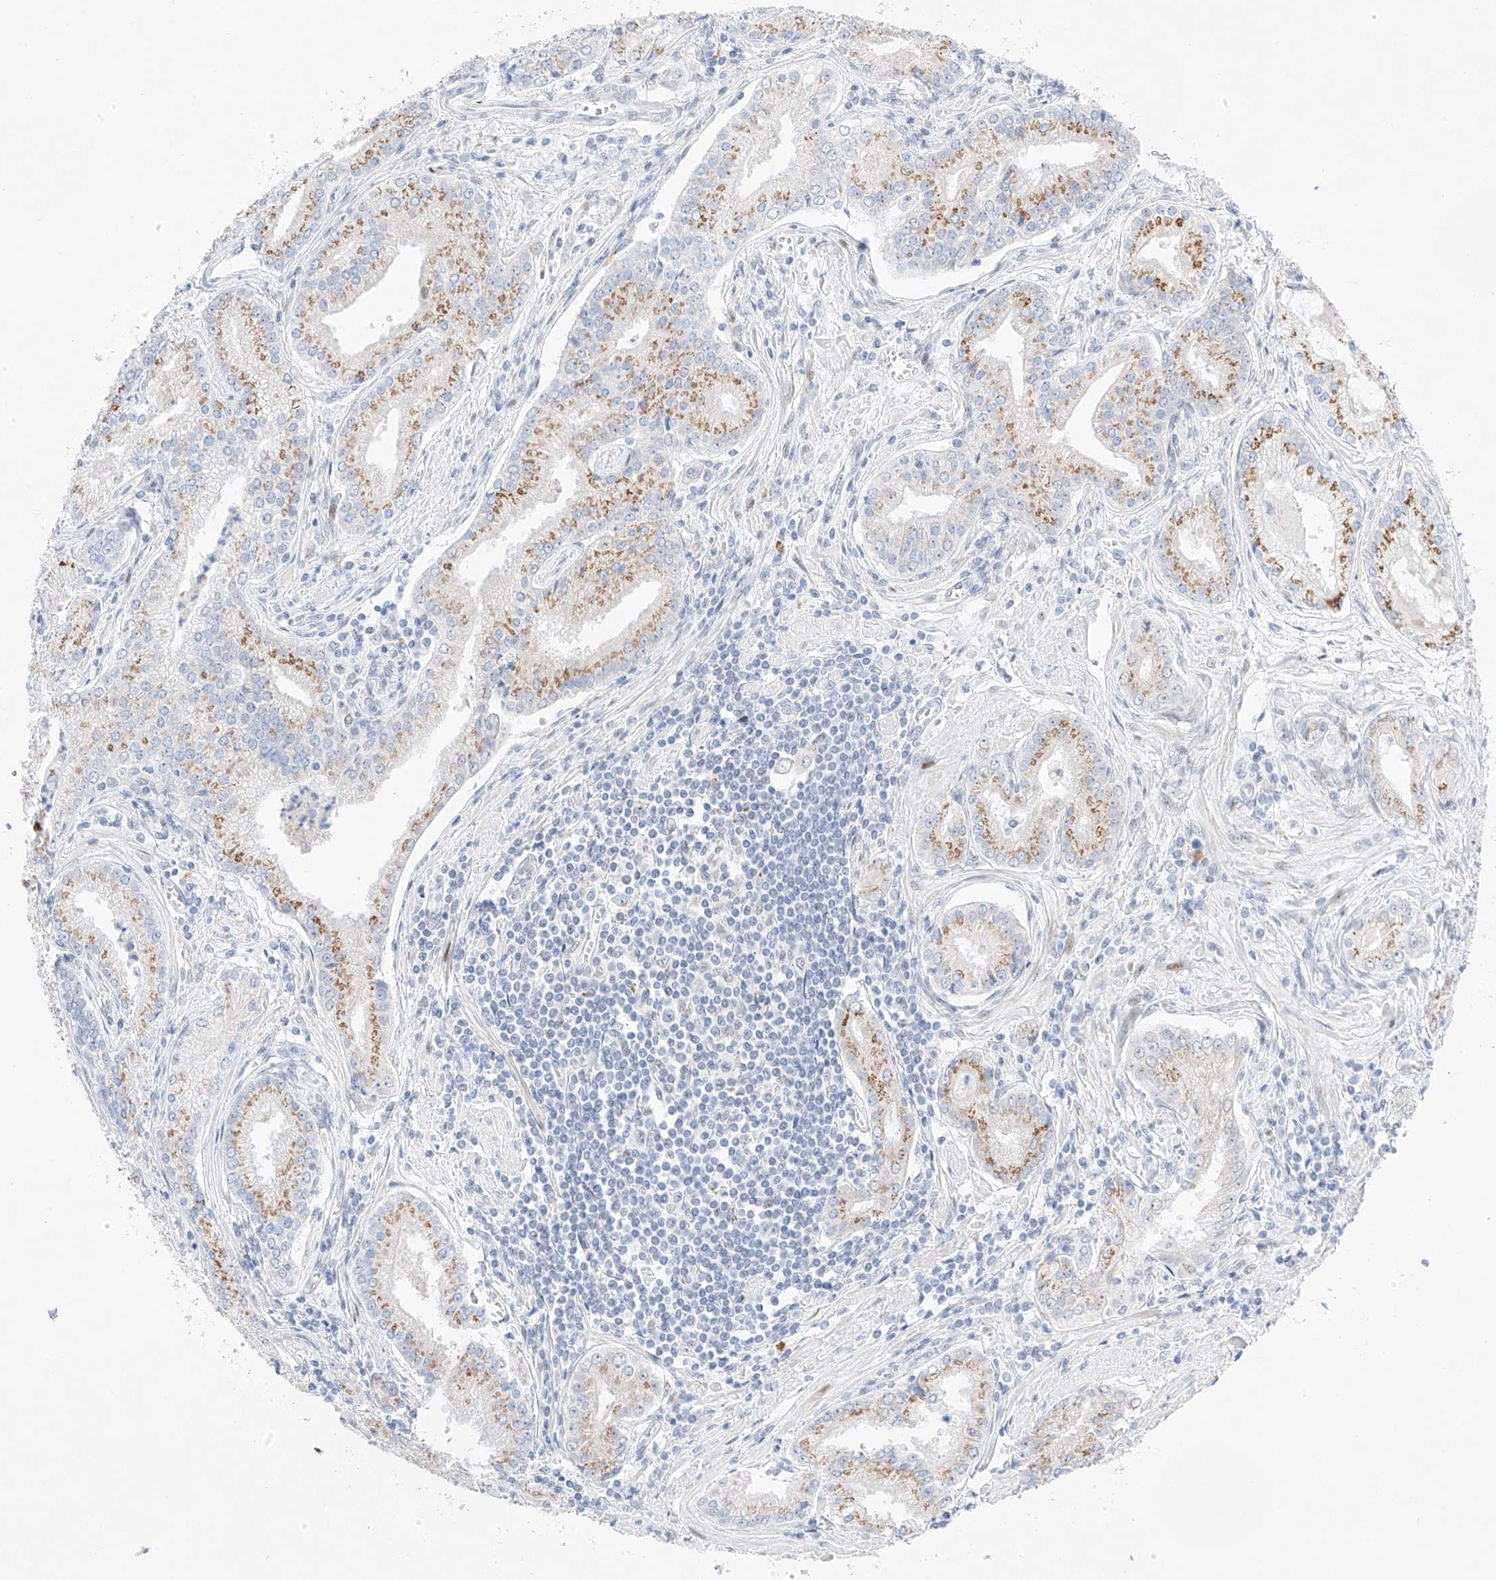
{"staining": {"intensity": "moderate", "quantity": ">75%", "location": "cytoplasmic/membranous"}, "tissue": "prostate cancer", "cell_type": "Tumor cells", "image_type": "cancer", "snomed": [{"axis": "morphology", "description": "Adenocarcinoma, Low grade"}, {"axis": "topography", "description": "Prostate"}], "caption": "Tumor cells display moderate cytoplasmic/membranous expression in about >75% of cells in prostate low-grade adenocarcinoma.", "gene": "NT5C3B", "patient": {"sex": "male", "age": 54}}